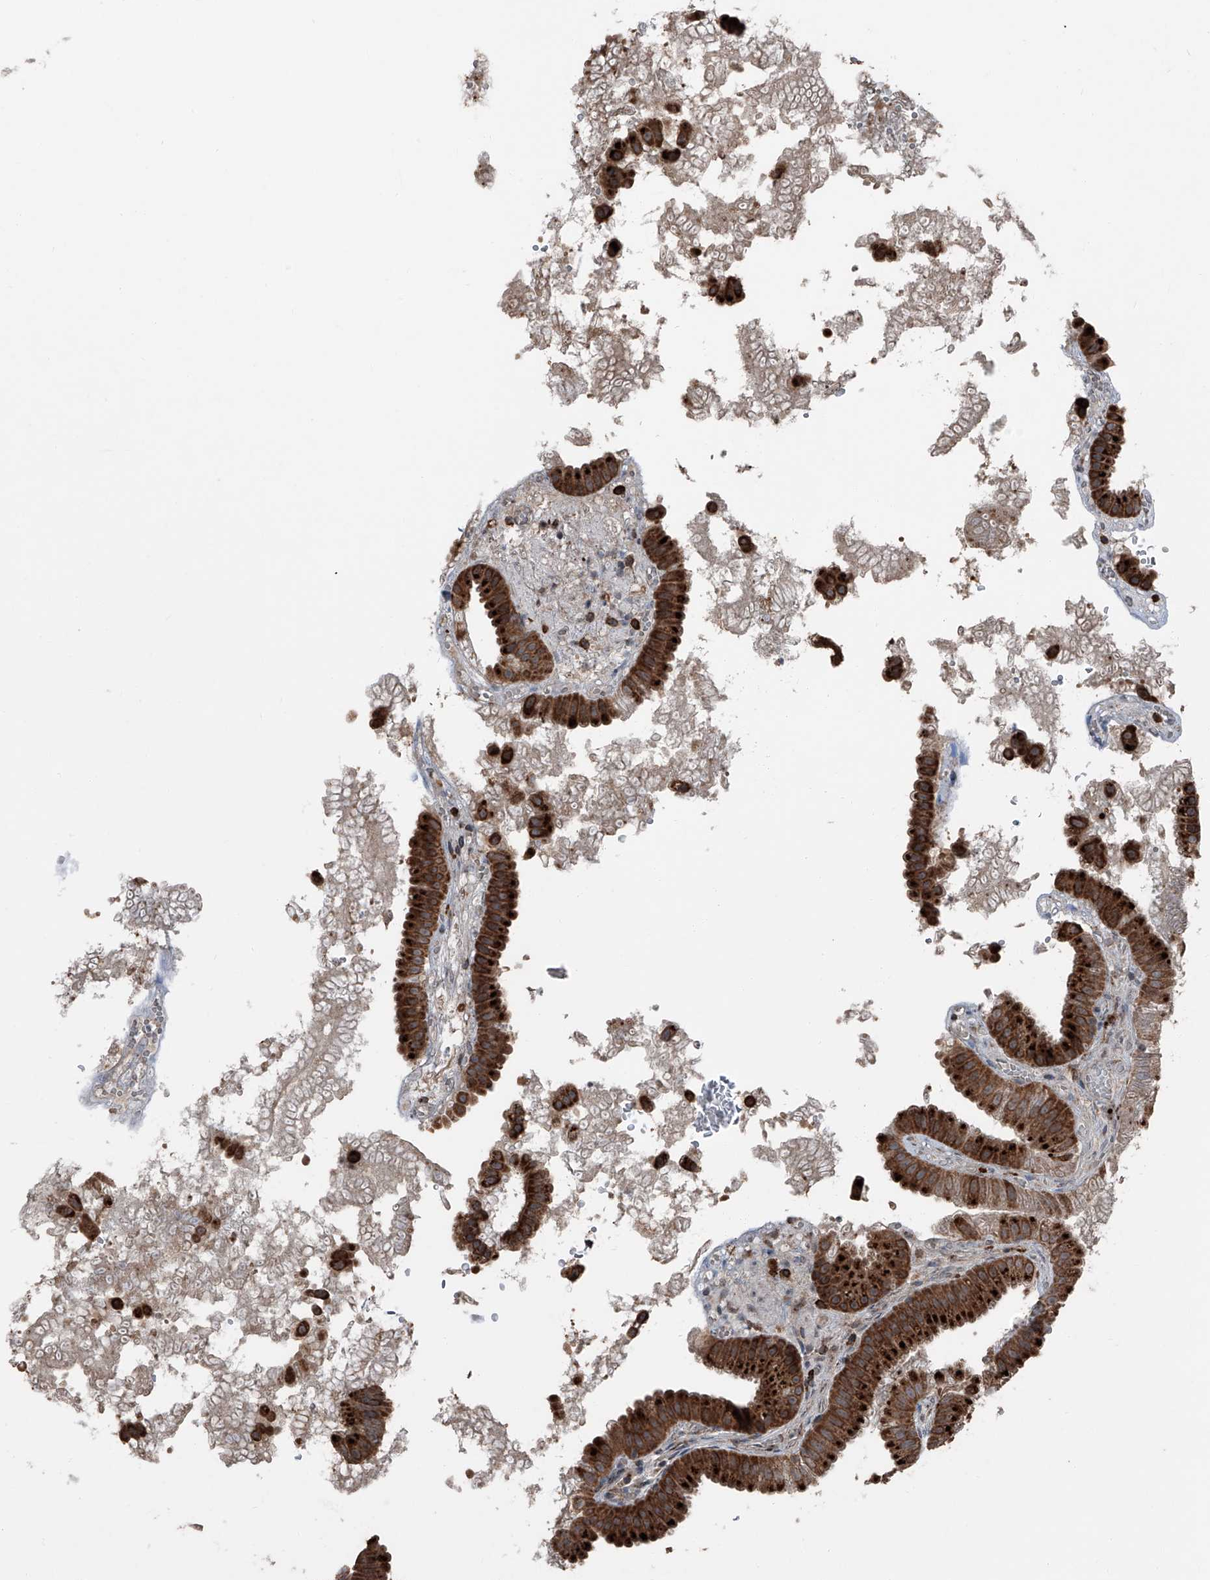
{"staining": {"intensity": "strong", "quantity": ">75%", "location": "cytoplasmic/membranous"}, "tissue": "gallbladder", "cell_type": "Glandular cells", "image_type": "normal", "snomed": [{"axis": "morphology", "description": "Normal tissue, NOS"}, {"axis": "topography", "description": "Gallbladder"}], "caption": "Unremarkable gallbladder displays strong cytoplasmic/membranous positivity in about >75% of glandular cells, visualized by immunohistochemistry. (Brightfield microscopy of DAB IHC at high magnification).", "gene": "LIMK1", "patient": {"sex": "female", "age": 30}}